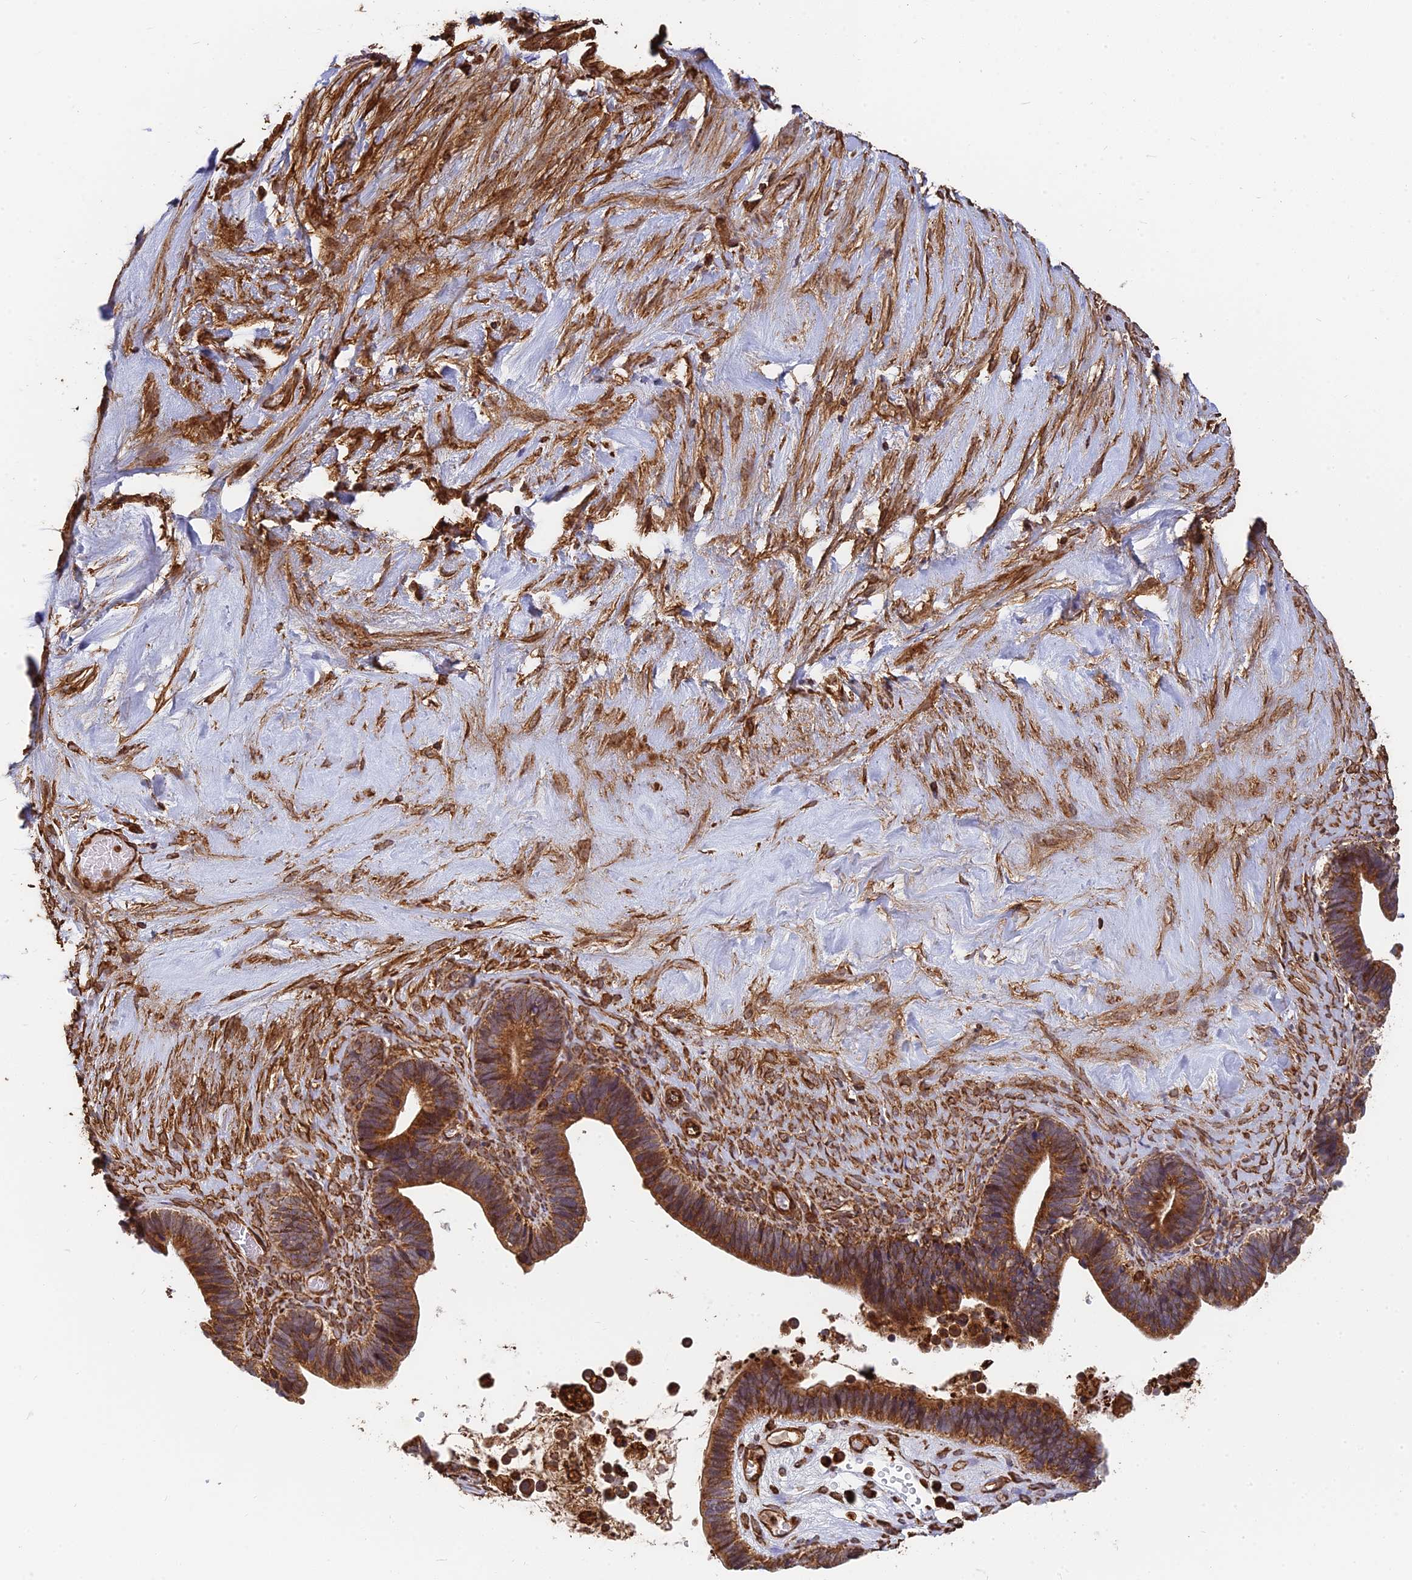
{"staining": {"intensity": "moderate", "quantity": ">75%", "location": "cytoplasmic/membranous"}, "tissue": "ovarian cancer", "cell_type": "Tumor cells", "image_type": "cancer", "snomed": [{"axis": "morphology", "description": "Cystadenocarcinoma, serous, NOS"}, {"axis": "topography", "description": "Ovary"}], "caption": "High-power microscopy captured an IHC photomicrograph of serous cystadenocarcinoma (ovarian), revealing moderate cytoplasmic/membranous expression in about >75% of tumor cells.", "gene": "DSTYK", "patient": {"sex": "female", "age": 56}}